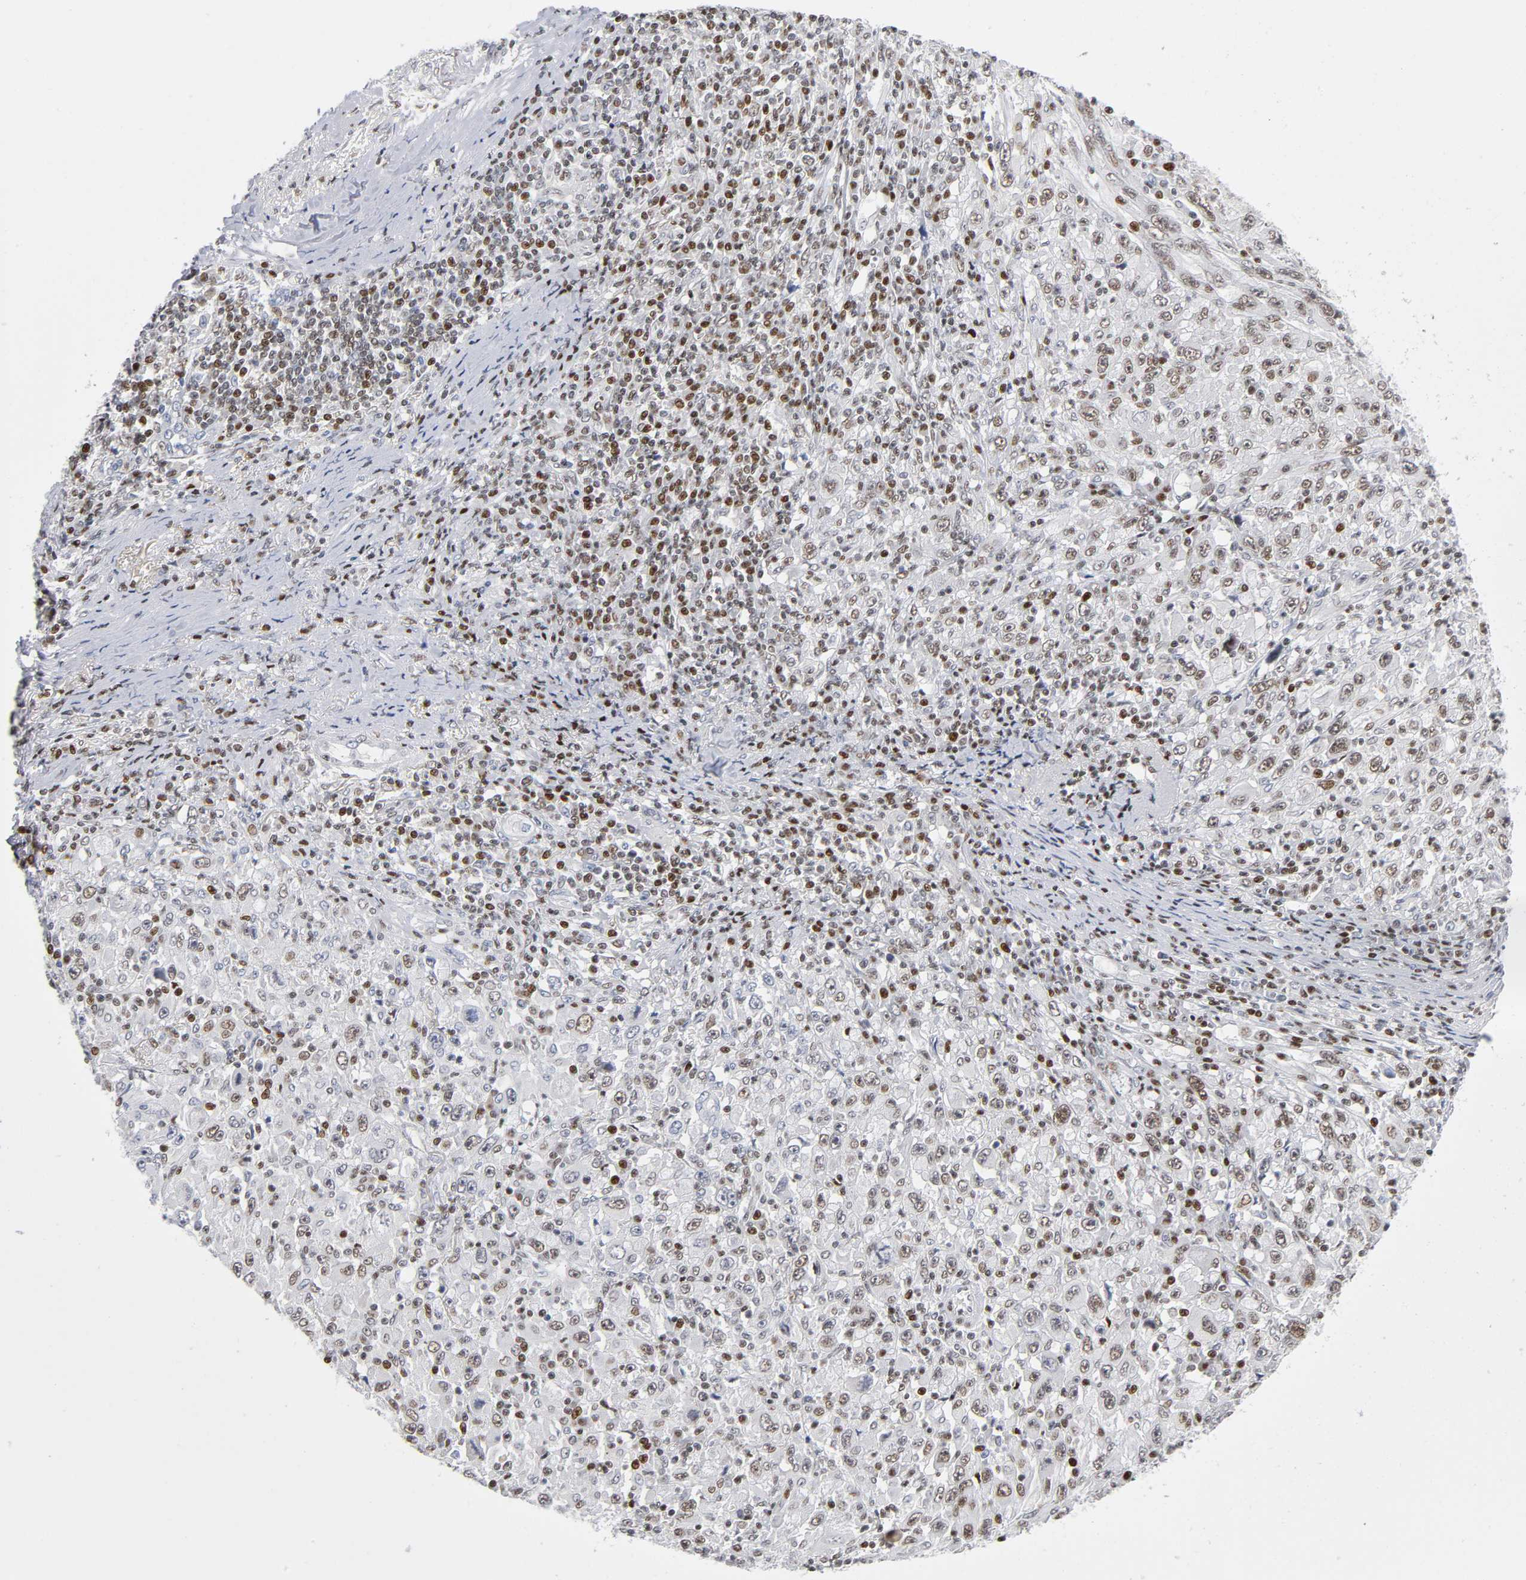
{"staining": {"intensity": "weak", "quantity": ">75%", "location": "nuclear"}, "tissue": "melanoma", "cell_type": "Tumor cells", "image_type": "cancer", "snomed": [{"axis": "morphology", "description": "Malignant melanoma, Metastatic site"}, {"axis": "topography", "description": "Skin"}], "caption": "Protein expression by immunohistochemistry (IHC) displays weak nuclear expression in about >75% of tumor cells in melanoma. The protein is stained brown, and the nuclei are stained in blue (DAB (3,3'-diaminobenzidine) IHC with brightfield microscopy, high magnification).", "gene": "SP3", "patient": {"sex": "female", "age": 56}}